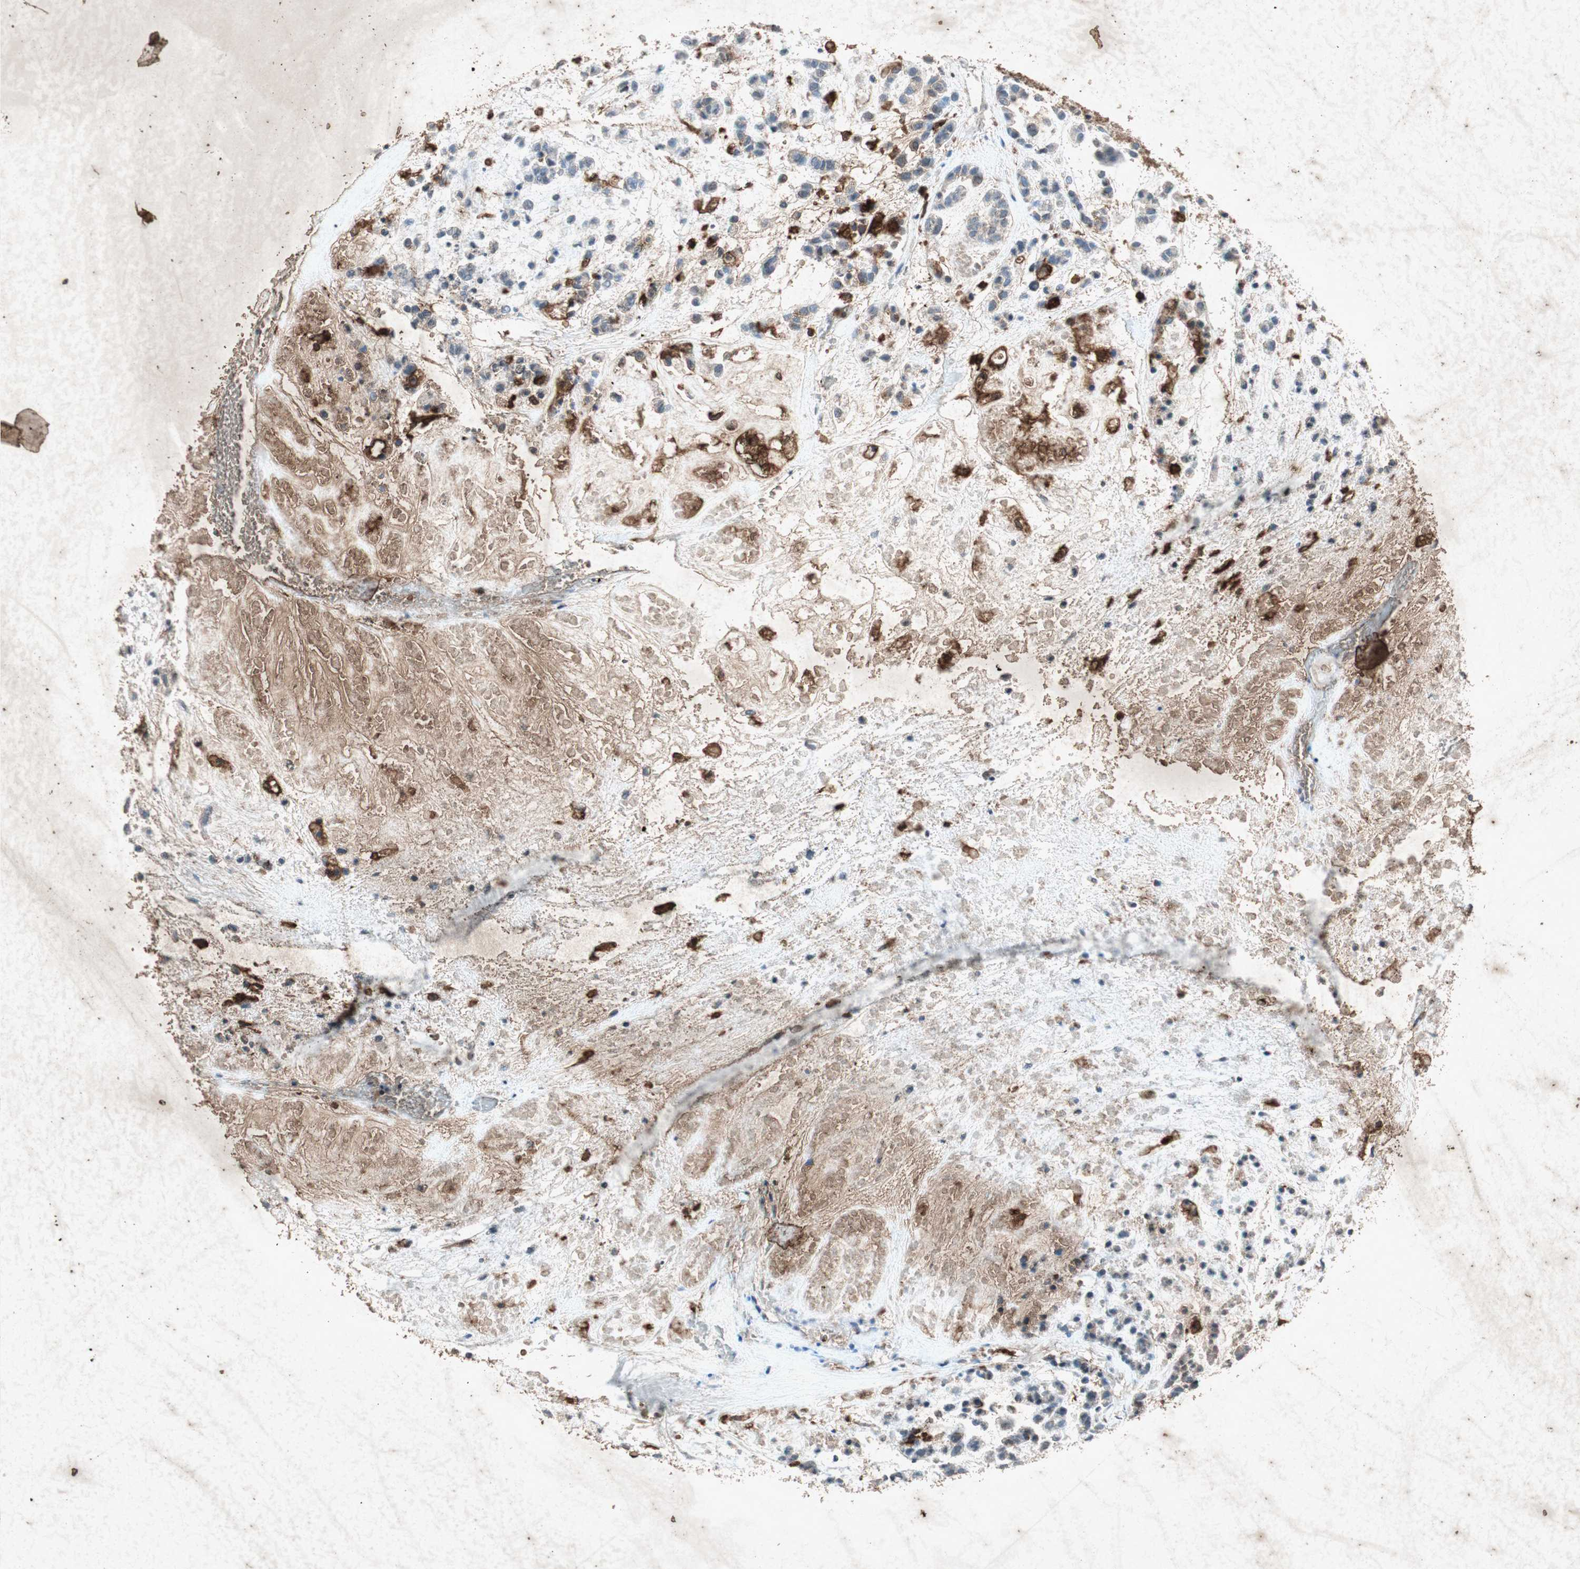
{"staining": {"intensity": "weak", "quantity": "25%-75%", "location": "cytoplasmic/membranous"}, "tissue": "head and neck cancer", "cell_type": "Tumor cells", "image_type": "cancer", "snomed": [{"axis": "morphology", "description": "Adenocarcinoma, NOS"}, {"axis": "morphology", "description": "Adenoma, NOS"}, {"axis": "topography", "description": "Head-Neck"}], "caption": "About 25%-75% of tumor cells in adenocarcinoma (head and neck) show weak cytoplasmic/membranous protein staining as visualized by brown immunohistochemical staining.", "gene": "TYROBP", "patient": {"sex": "female", "age": 55}}